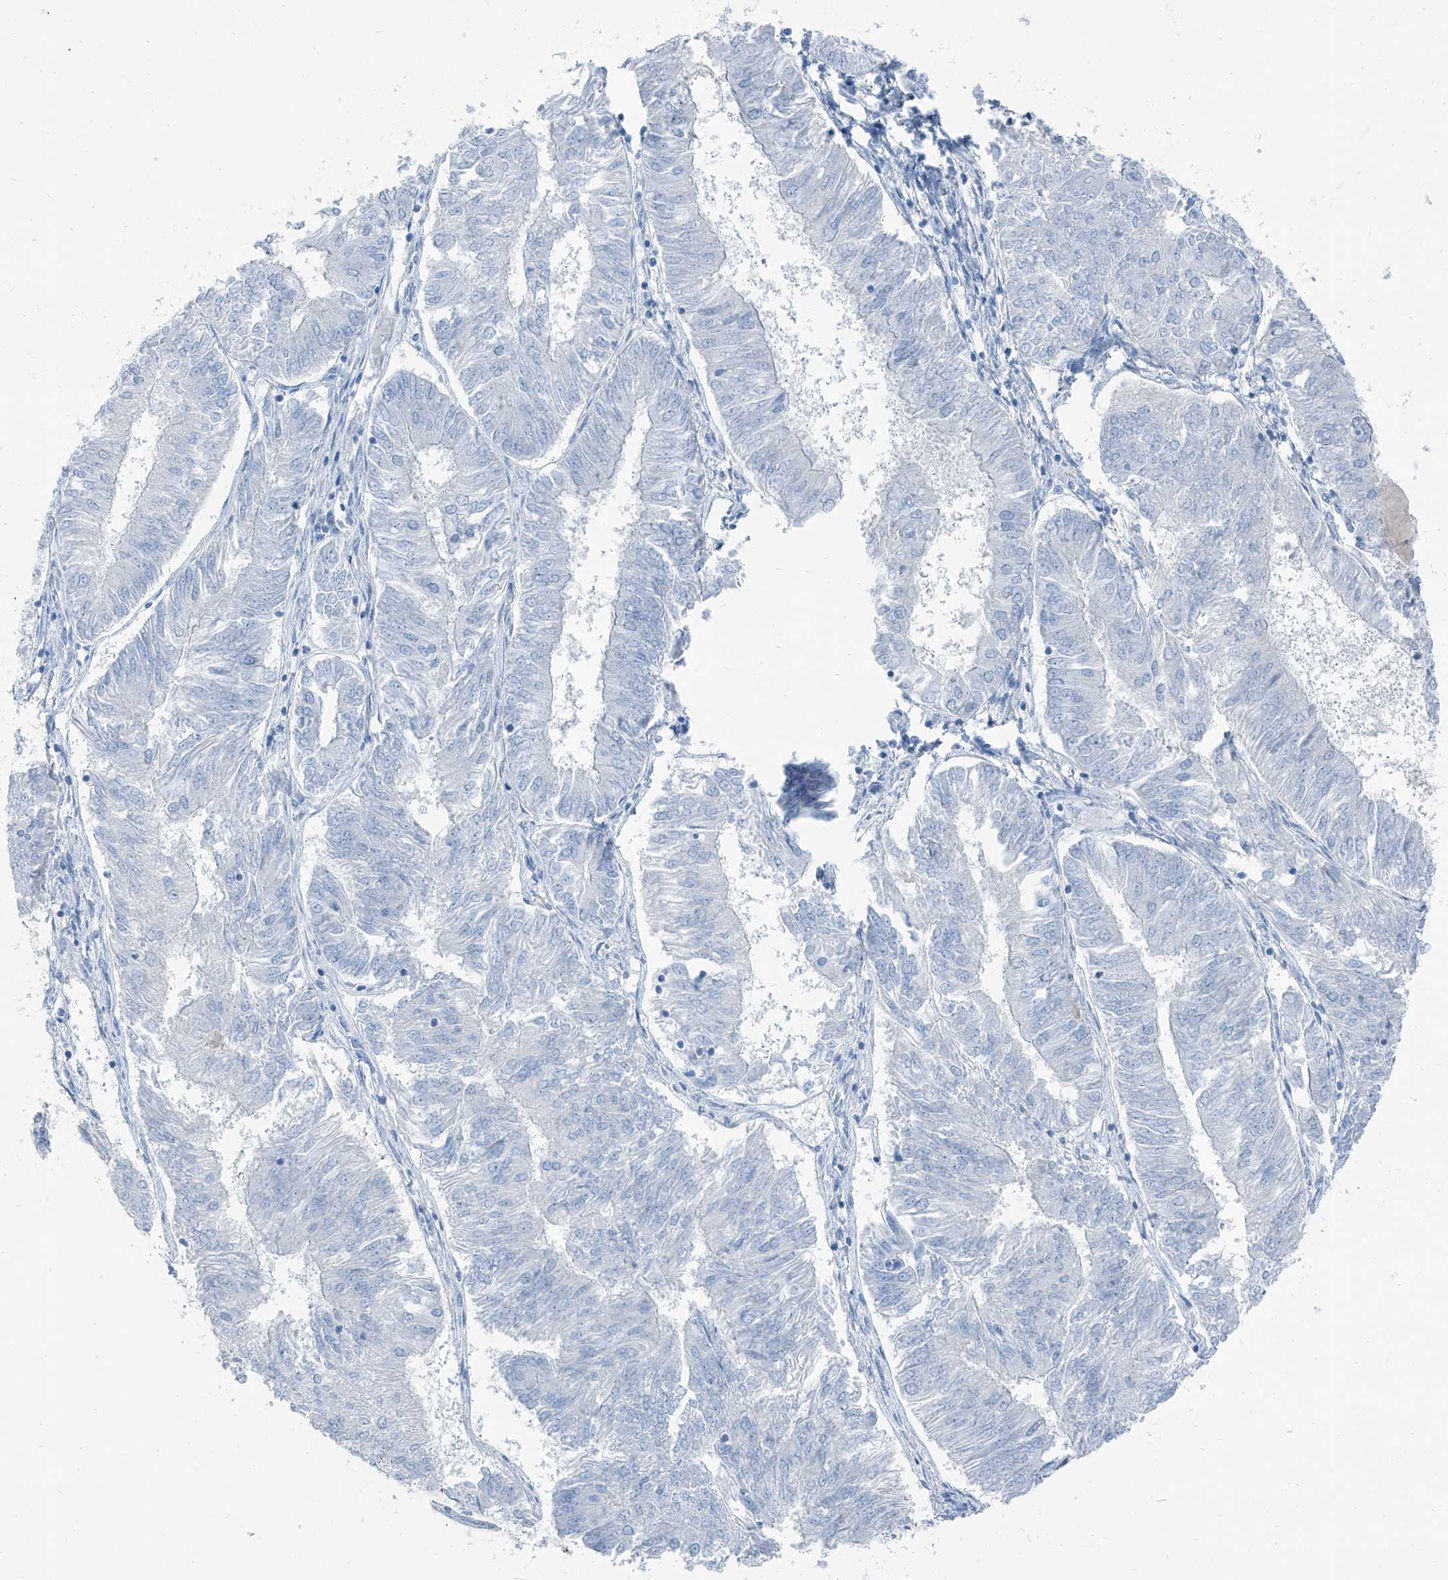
{"staining": {"intensity": "negative", "quantity": "none", "location": "none"}, "tissue": "endometrial cancer", "cell_type": "Tumor cells", "image_type": "cancer", "snomed": [{"axis": "morphology", "description": "Adenocarcinoma, NOS"}, {"axis": "topography", "description": "Endometrium"}], "caption": "An immunohistochemistry histopathology image of endometrial cancer (adenocarcinoma) is shown. There is no staining in tumor cells of endometrial cancer (adenocarcinoma).", "gene": "RGN", "patient": {"sex": "female", "age": 58}}